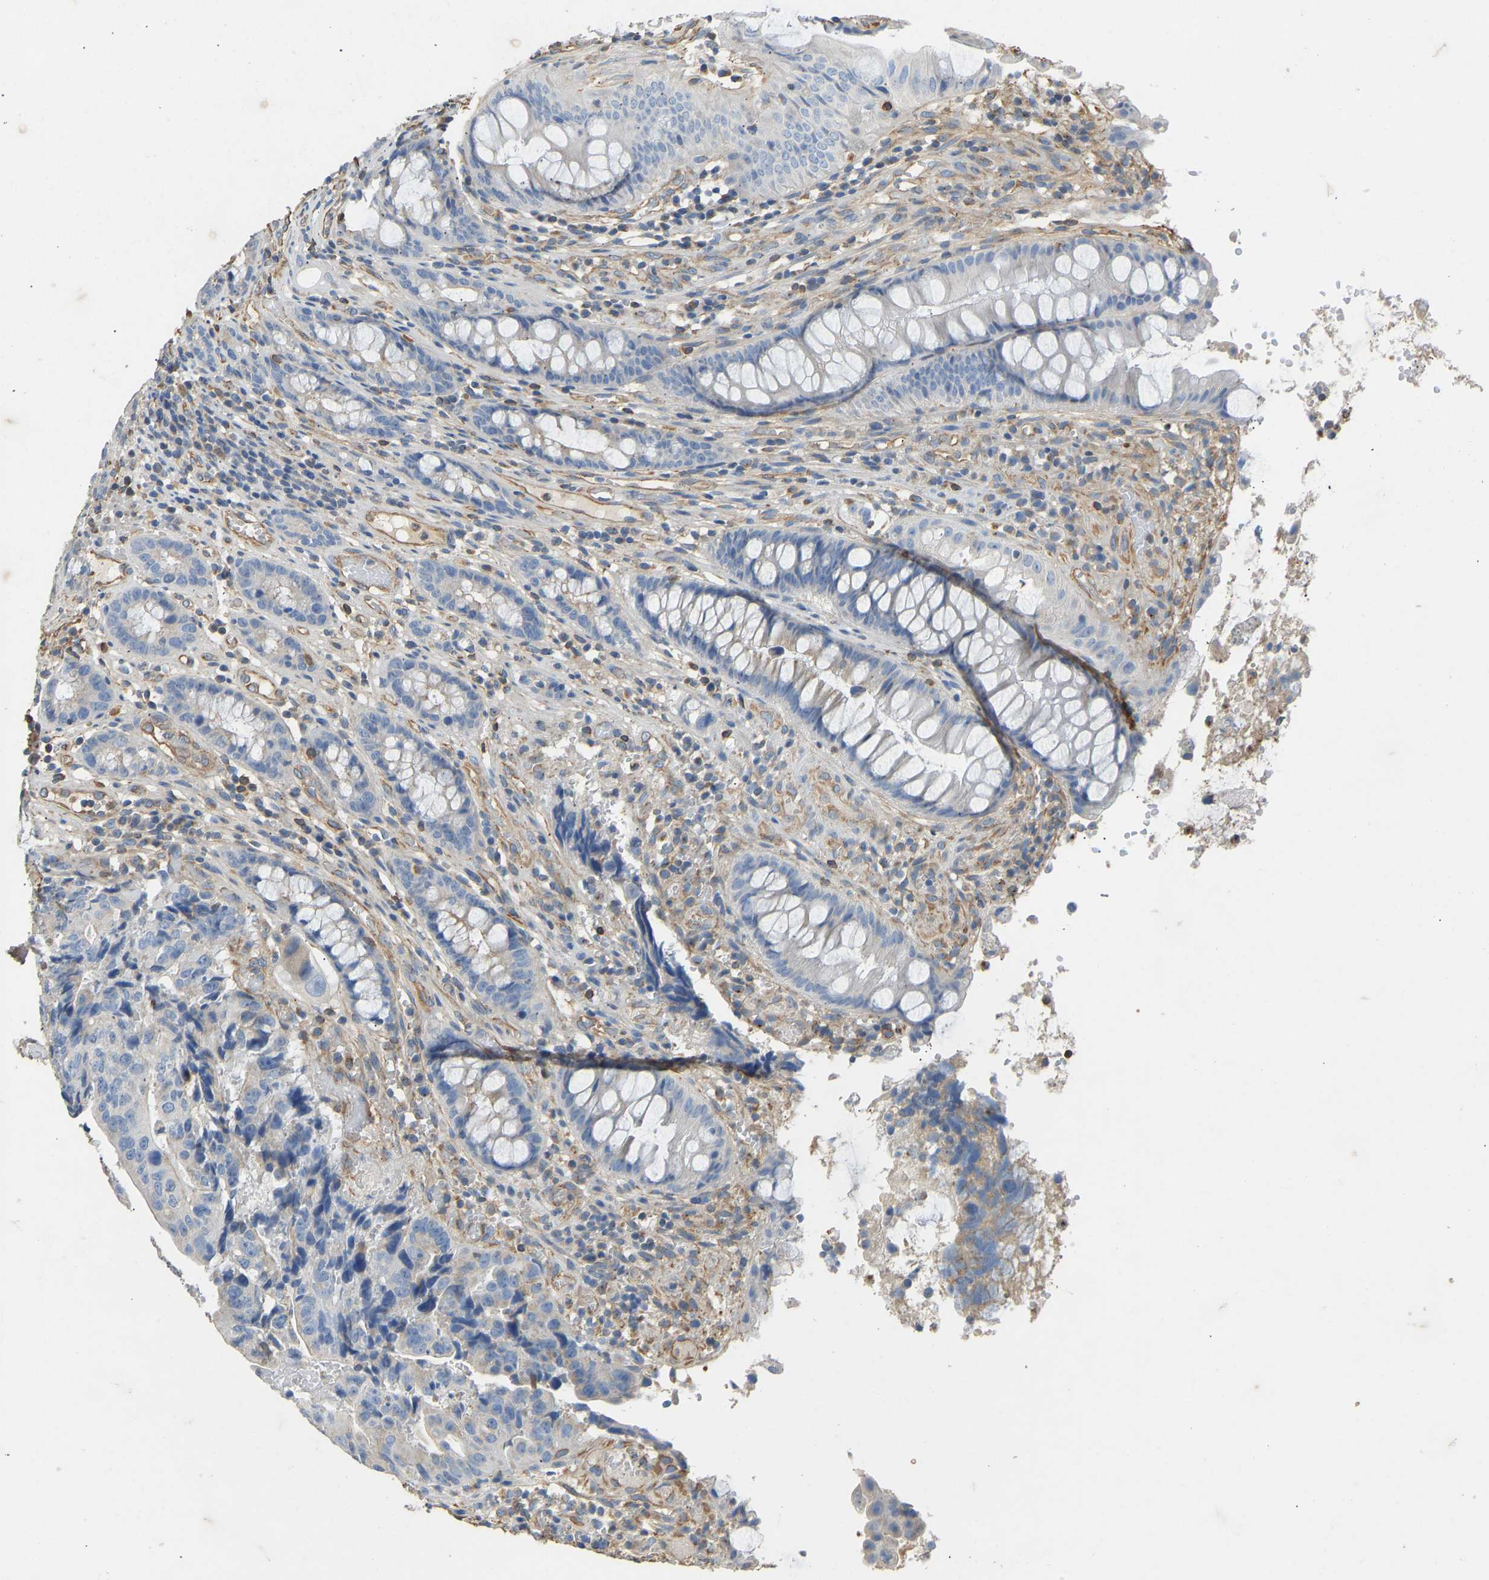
{"staining": {"intensity": "negative", "quantity": "none", "location": "none"}, "tissue": "colorectal cancer", "cell_type": "Tumor cells", "image_type": "cancer", "snomed": [{"axis": "morphology", "description": "Adenocarcinoma, NOS"}, {"axis": "topography", "description": "Colon"}], "caption": "Immunohistochemical staining of colorectal cancer exhibits no significant expression in tumor cells.", "gene": "TECTA", "patient": {"sex": "female", "age": 57}}